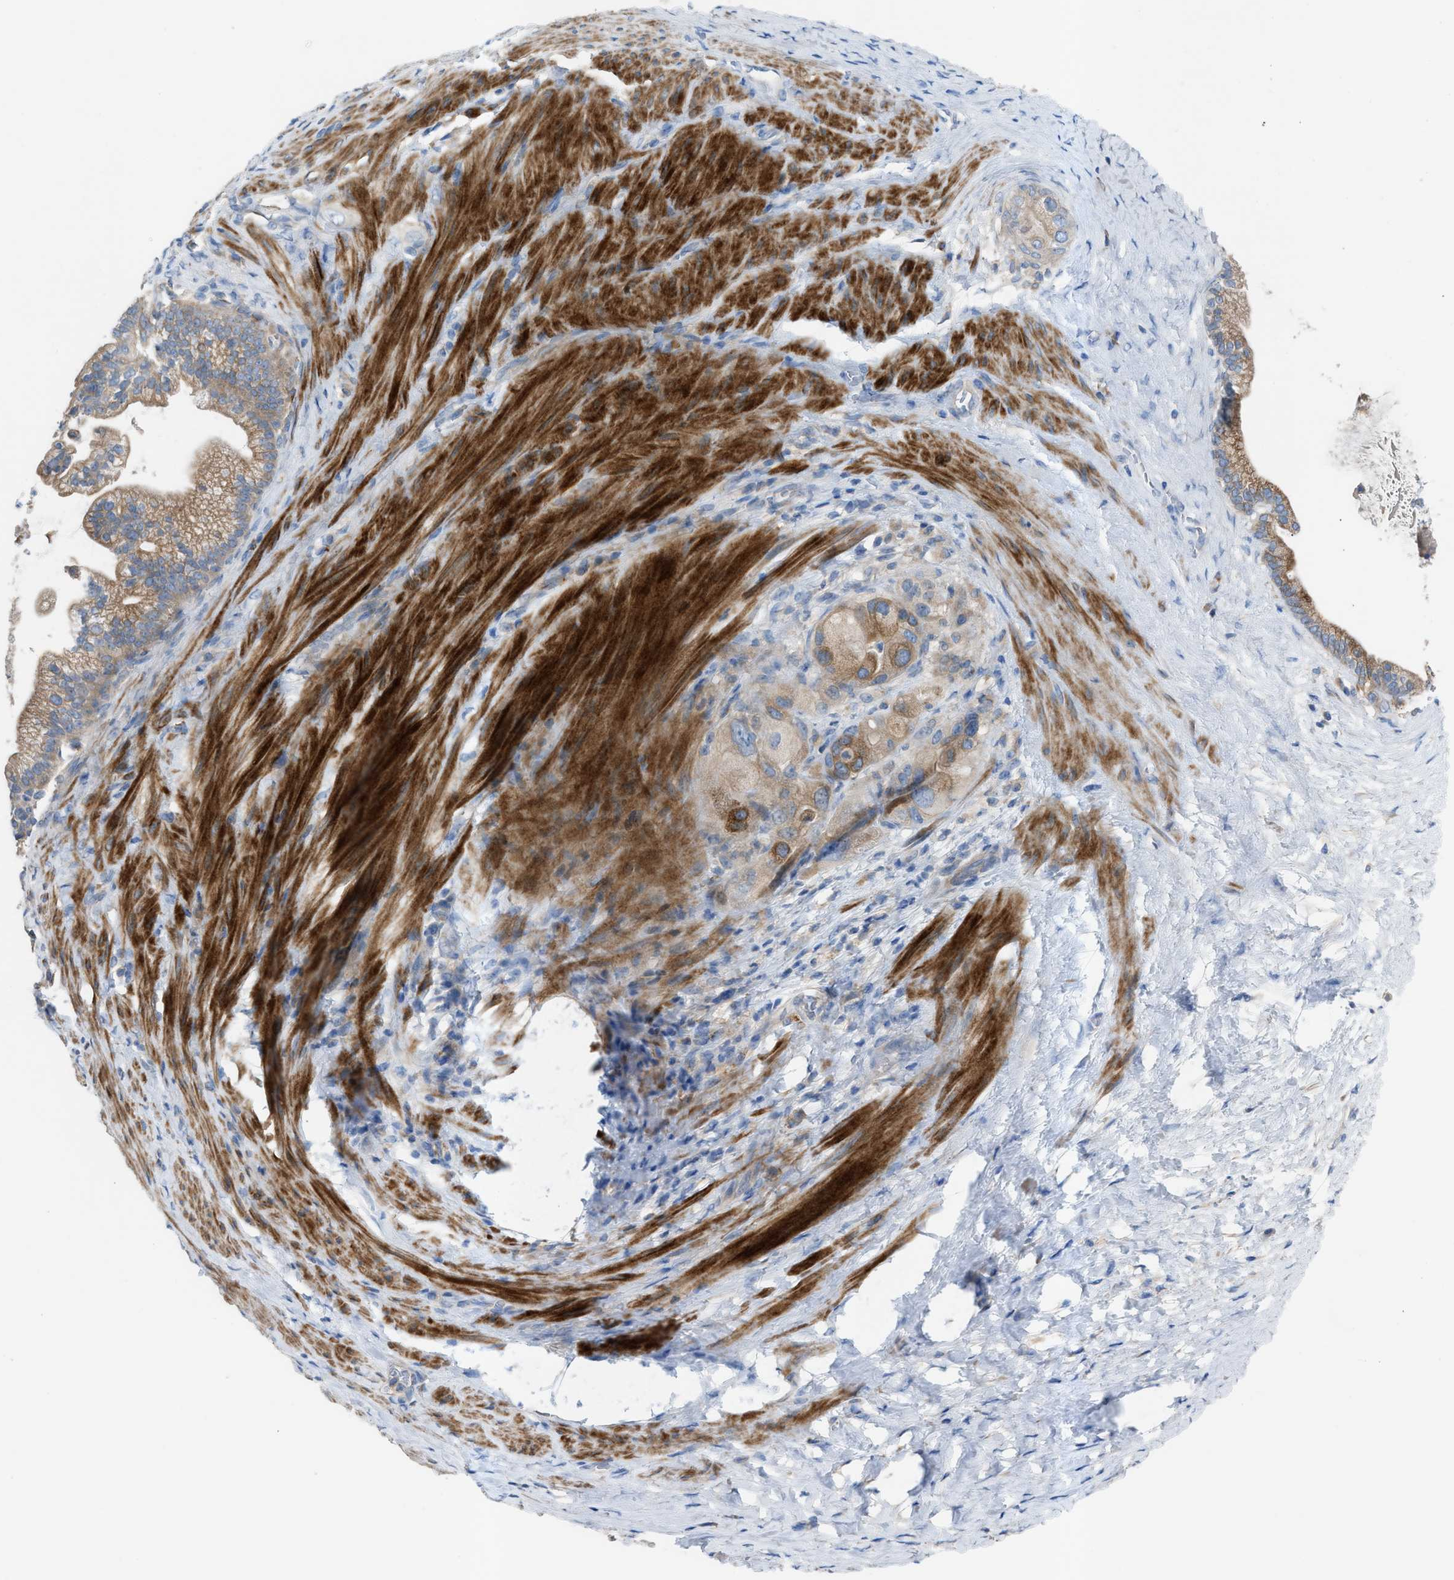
{"staining": {"intensity": "moderate", "quantity": ">75%", "location": "cytoplasmic/membranous"}, "tissue": "pancreatic cancer", "cell_type": "Tumor cells", "image_type": "cancer", "snomed": [{"axis": "morphology", "description": "Adenocarcinoma, NOS"}, {"axis": "topography", "description": "Pancreas"}], "caption": "Protein staining by immunohistochemistry (IHC) reveals moderate cytoplasmic/membranous staining in approximately >75% of tumor cells in pancreatic cancer.", "gene": "AOAH", "patient": {"sex": "male", "age": 69}}